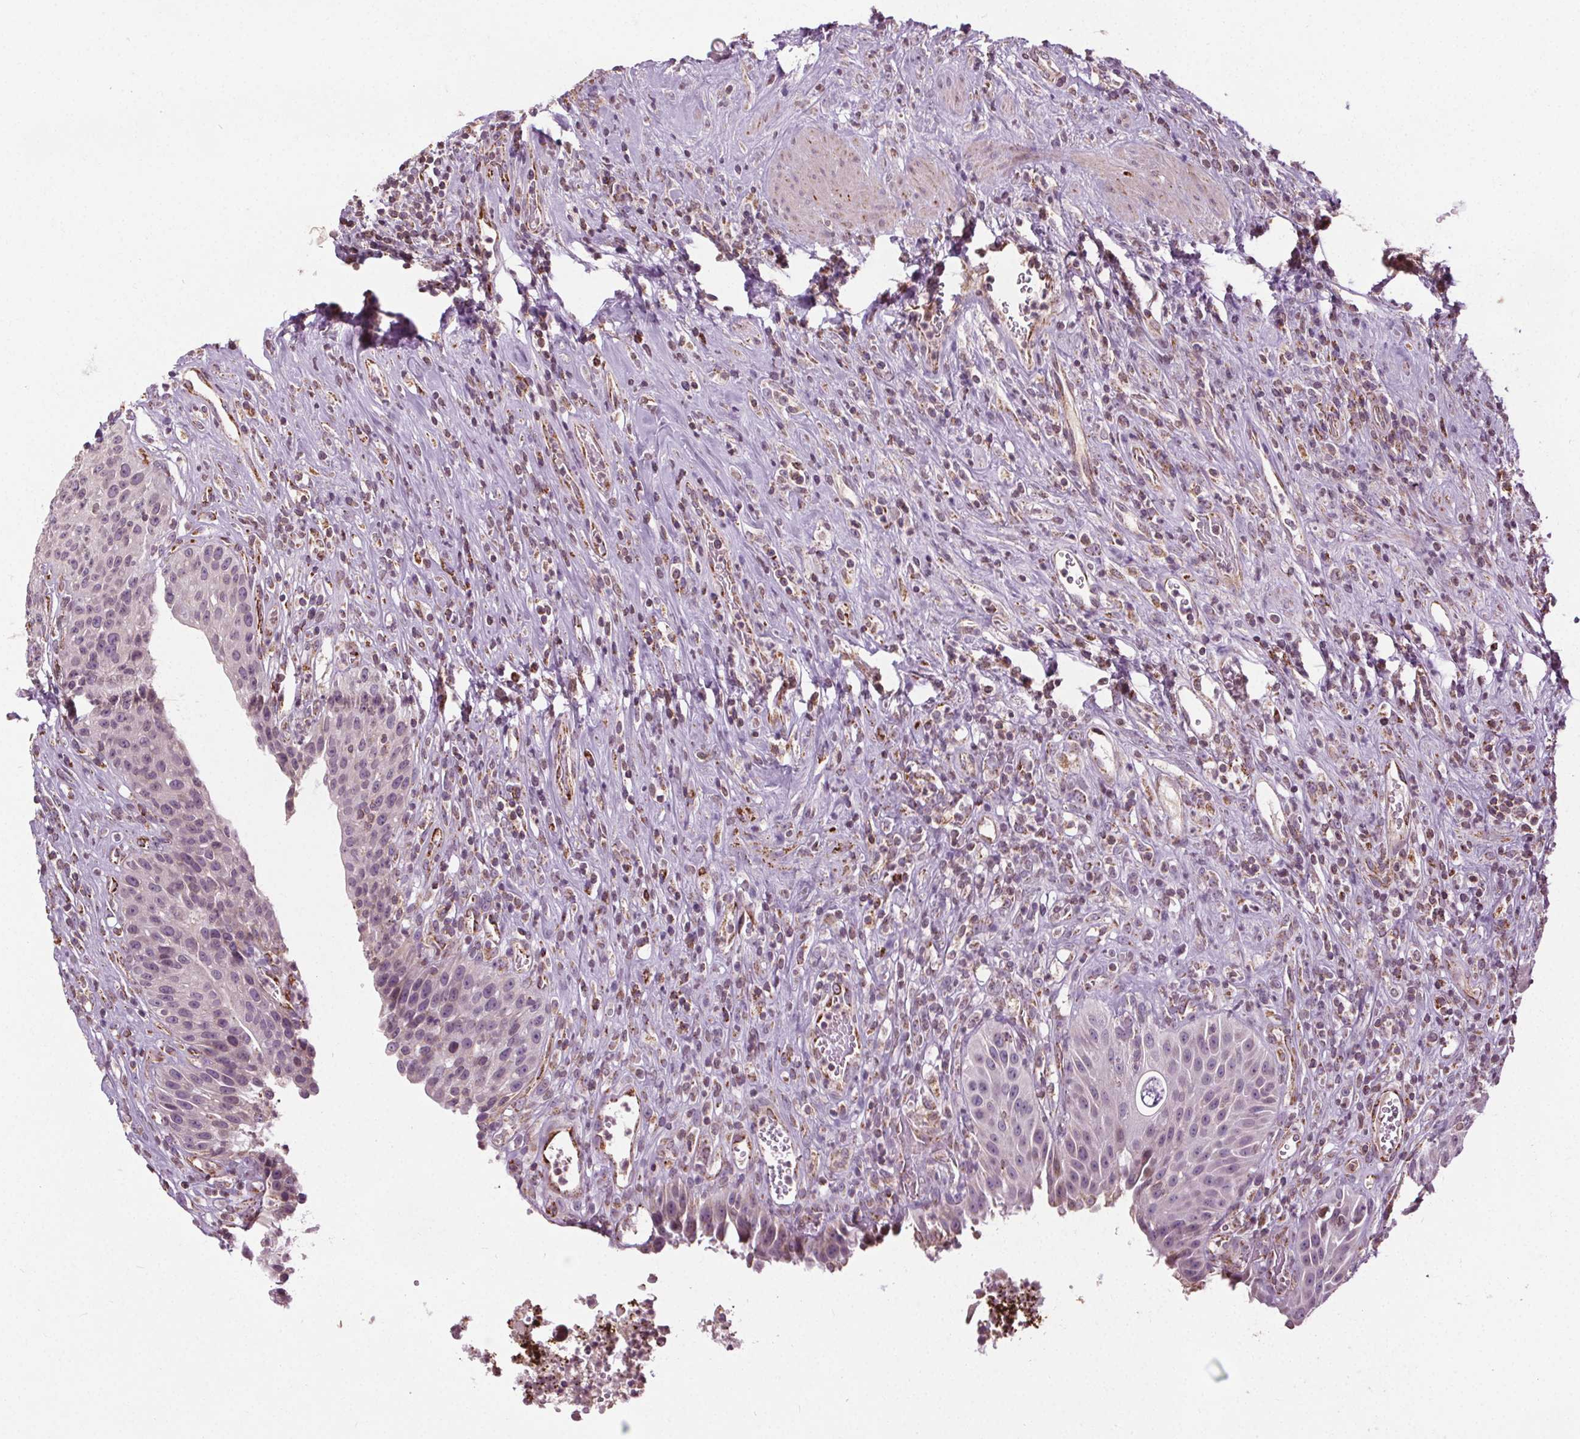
{"staining": {"intensity": "negative", "quantity": "none", "location": "none"}, "tissue": "urinary bladder", "cell_type": "Urothelial cells", "image_type": "normal", "snomed": [{"axis": "morphology", "description": "Normal tissue, NOS"}, {"axis": "topography", "description": "Urinary bladder"}], "caption": "Immunohistochemistry (IHC) photomicrograph of benign urinary bladder stained for a protein (brown), which displays no expression in urothelial cells.", "gene": "LFNG", "patient": {"sex": "female", "age": 56}}